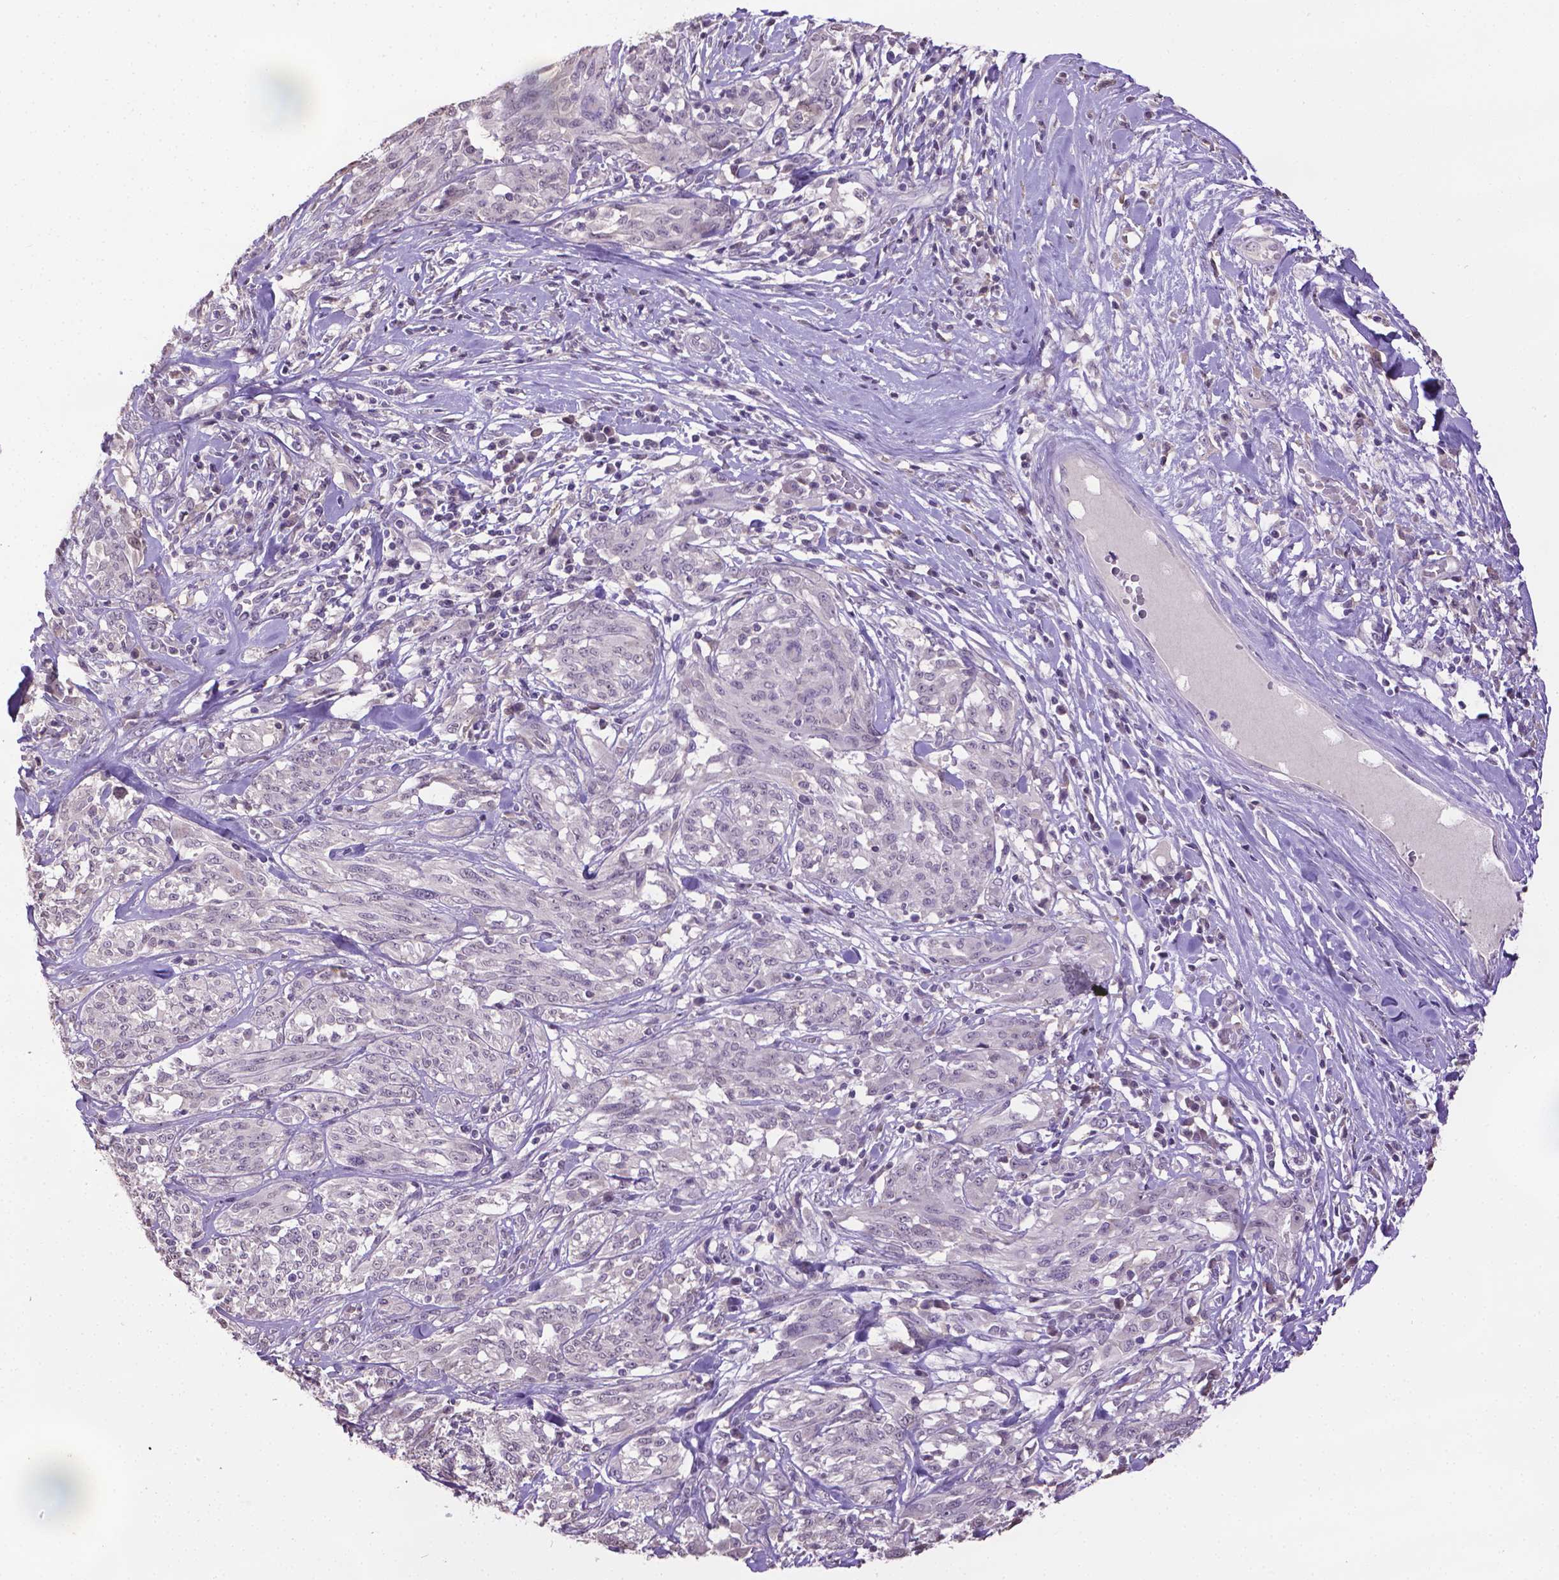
{"staining": {"intensity": "negative", "quantity": "none", "location": "none"}, "tissue": "melanoma", "cell_type": "Tumor cells", "image_type": "cancer", "snomed": [{"axis": "morphology", "description": "Malignant melanoma, NOS"}, {"axis": "topography", "description": "Skin"}], "caption": "Malignant melanoma was stained to show a protein in brown. There is no significant positivity in tumor cells. (Brightfield microscopy of DAB (3,3'-diaminobenzidine) immunohistochemistry at high magnification).", "gene": "CPM", "patient": {"sex": "female", "age": 91}}